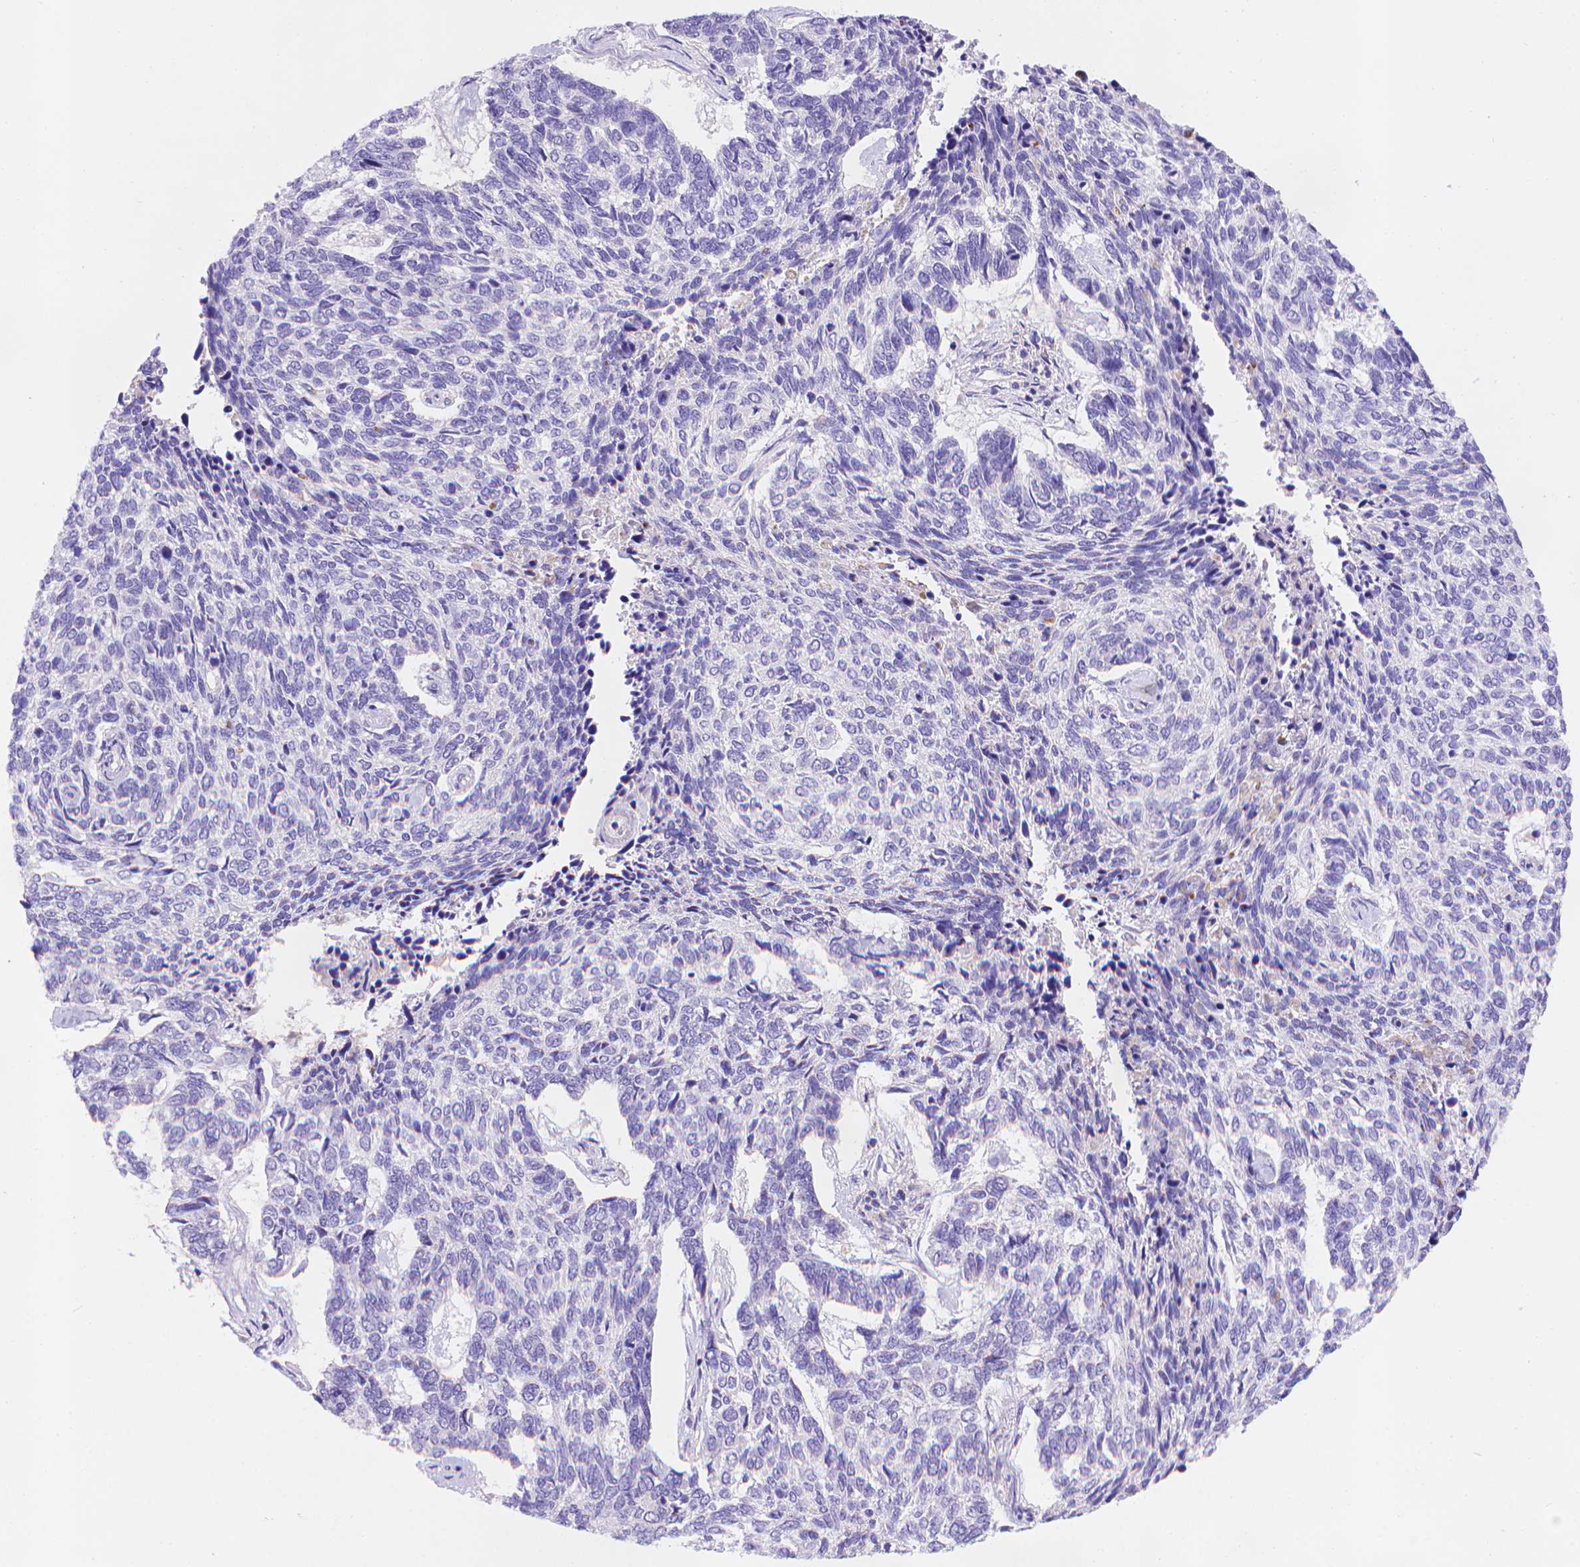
{"staining": {"intensity": "negative", "quantity": "none", "location": "none"}, "tissue": "skin cancer", "cell_type": "Tumor cells", "image_type": "cancer", "snomed": [{"axis": "morphology", "description": "Basal cell carcinoma"}, {"axis": "topography", "description": "Skin"}], "caption": "An immunohistochemistry (IHC) histopathology image of skin cancer is shown. There is no staining in tumor cells of skin cancer. The staining was performed using DAB (3,3'-diaminobenzidine) to visualize the protein expression in brown, while the nuclei were stained in blue with hematoxylin (Magnification: 20x).", "gene": "FGD2", "patient": {"sex": "female", "age": 65}}